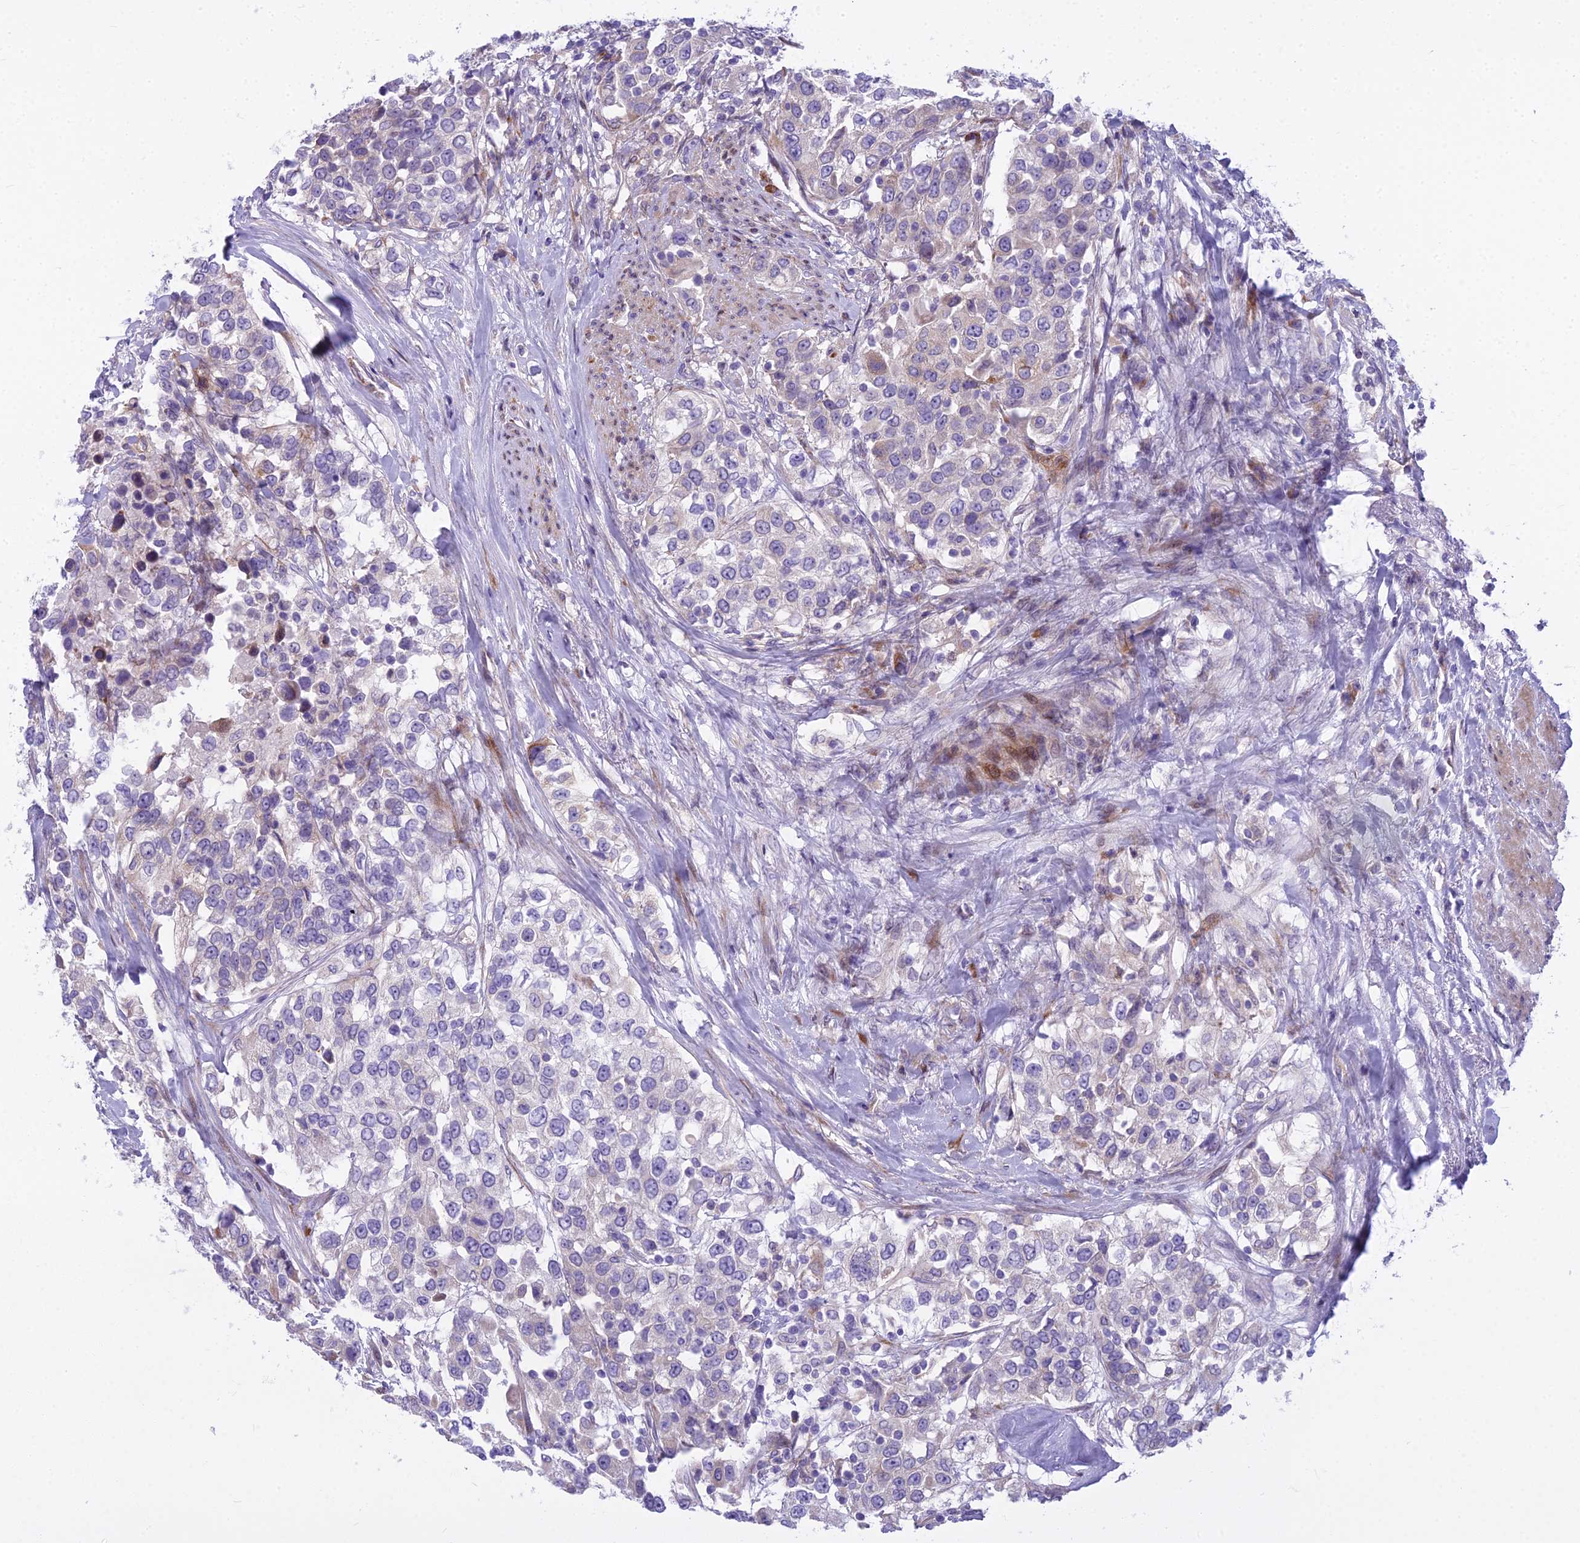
{"staining": {"intensity": "negative", "quantity": "none", "location": "none"}, "tissue": "urothelial cancer", "cell_type": "Tumor cells", "image_type": "cancer", "snomed": [{"axis": "morphology", "description": "Urothelial carcinoma, High grade"}, {"axis": "topography", "description": "Urinary bladder"}], "caption": "Tumor cells are negative for protein expression in human urothelial carcinoma (high-grade).", "gene": "PCDHB14", "patient": {"sex": "female", "age": 80}}